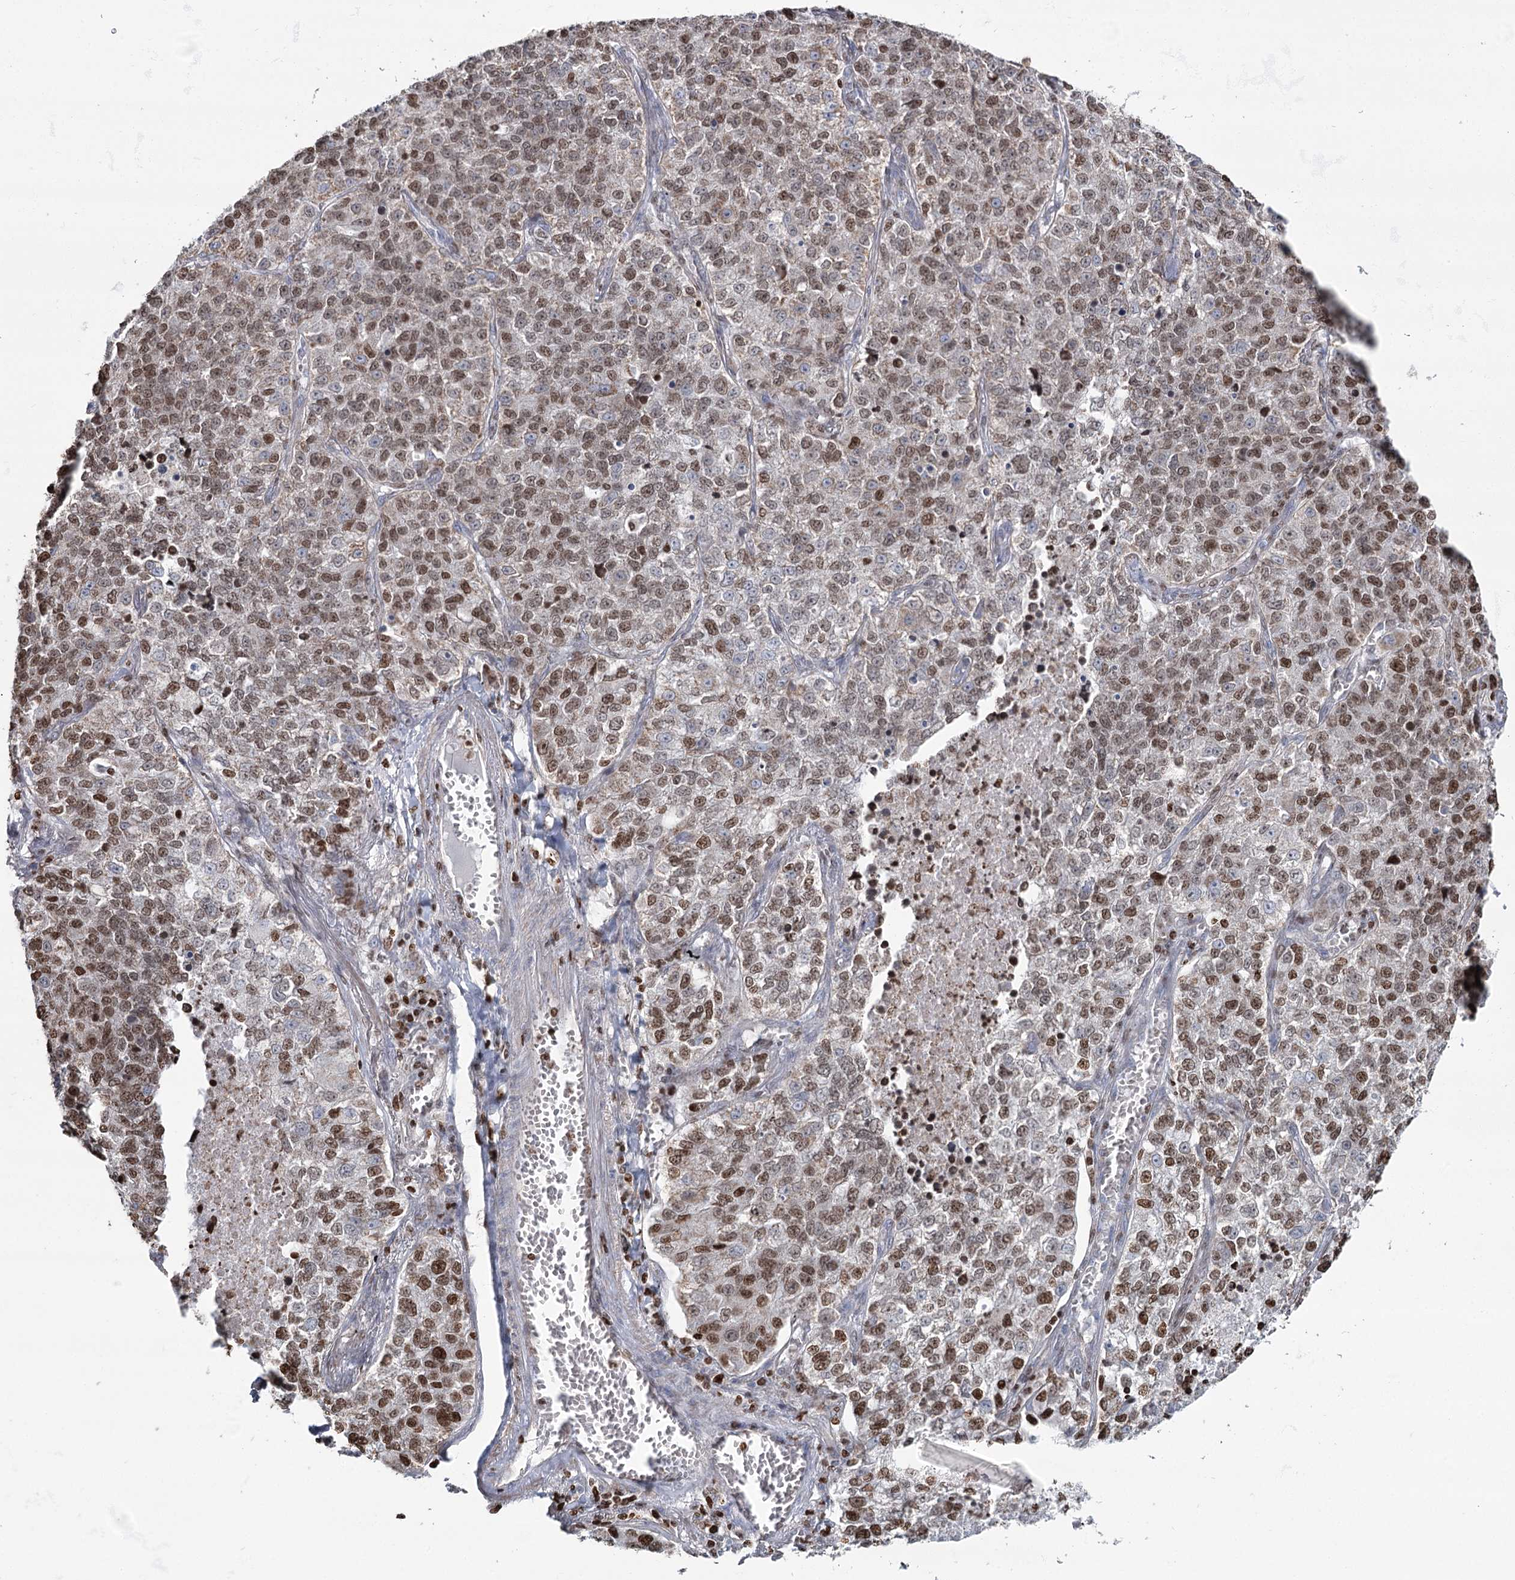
{"staining": {"intensity": "moderate", "quantity": ">75%", "location": "nuclear"}, "tissue": "lung cancer", "cell_type": "Tumor cells", "image_type": "cancer", "snomed": [{"axis": "morphology", "description": "Adenocarcinoma, NOS"}, {"axis": "topography", "description": "Lung"}], "caption": "Approximately >75% of tumor cells in human adenocarcinoma (lung) reveal moderate nuclear protein positivity as visualized by brown immunohistochemical staining.", "gene": "PDHX", "patient": {"sex": "male", "age": 49}}